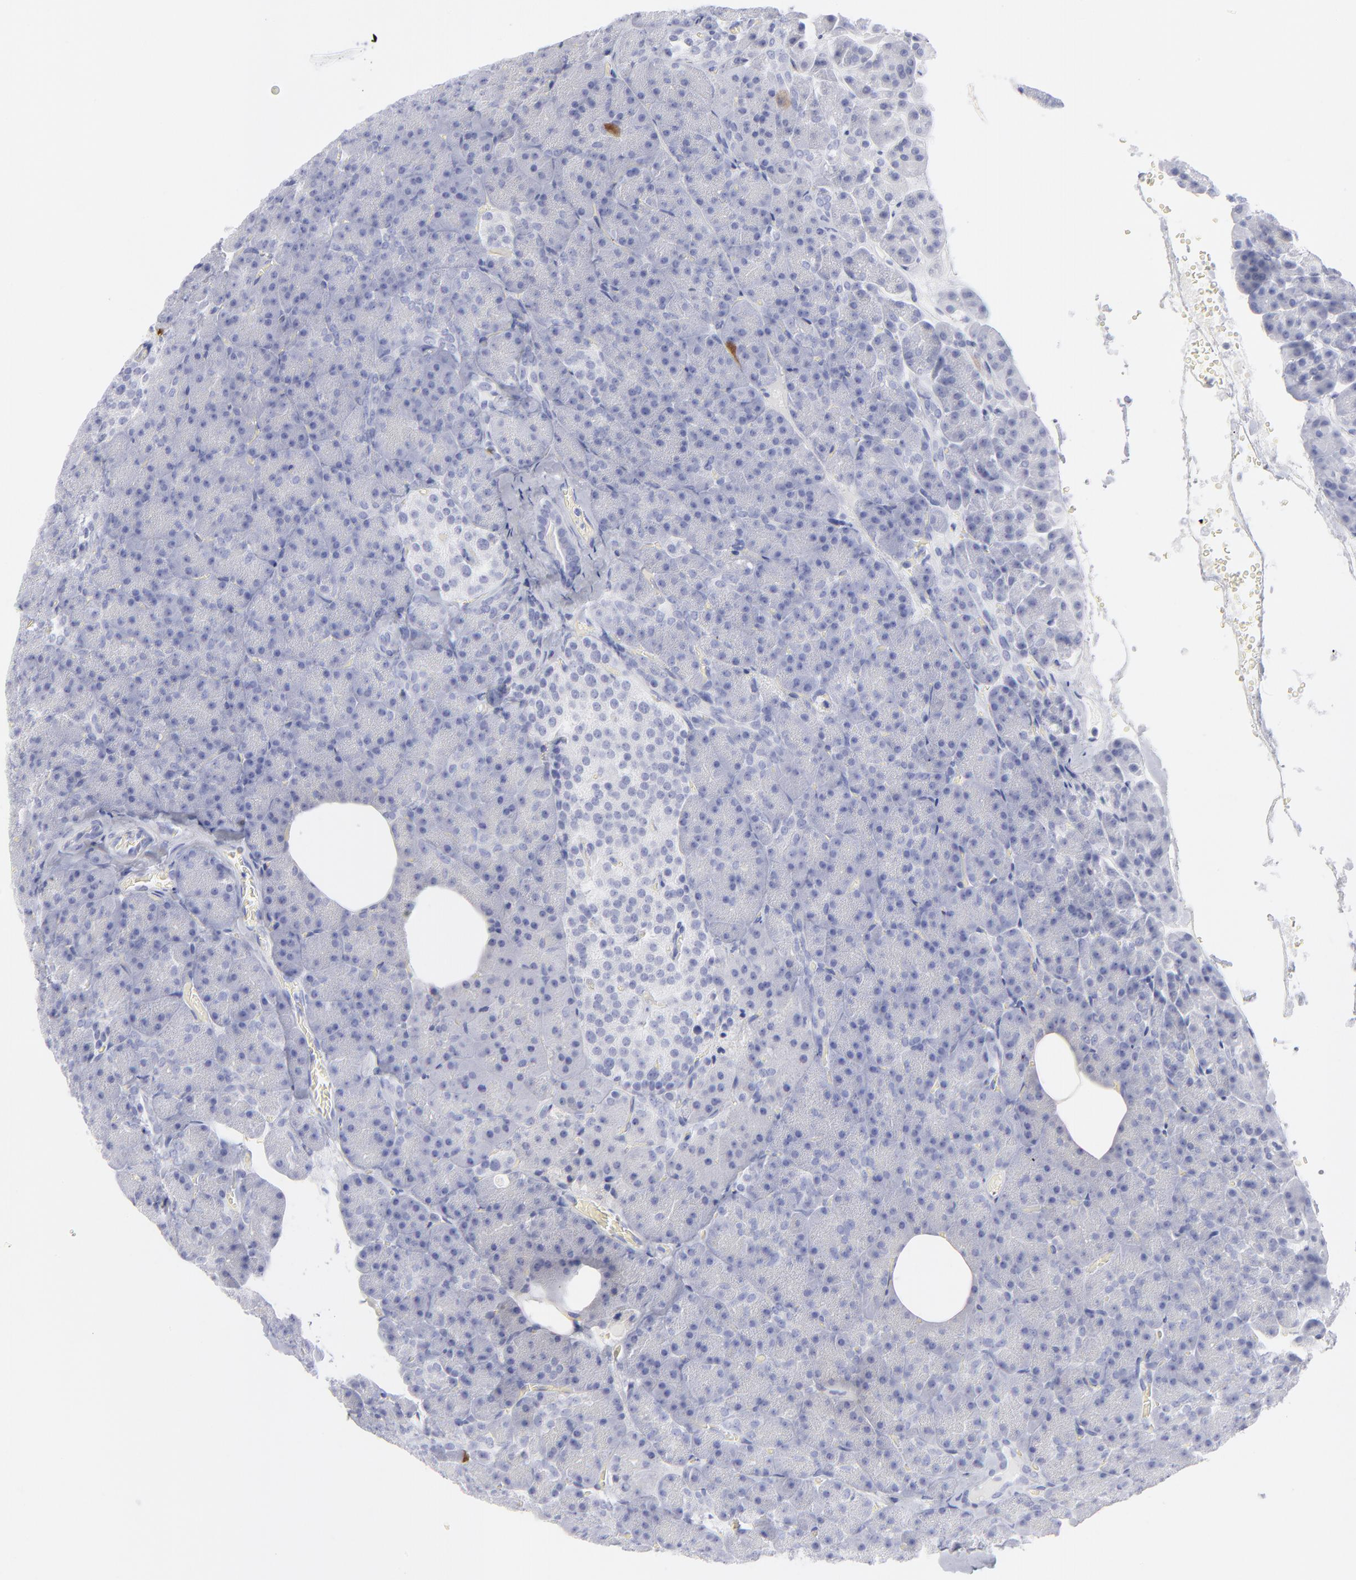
{"staining": {"intensity": "negative", "quantity": "none", "location": "none"}, "tissue": "pancreas", "cell_type": "Exocrine glandular cells", "image_type": "normal", "snomed": [{"axis": "morphology", "description": "Normal tissue, NOS"}, {"axis": "topography", "description": "Pancreas"}], "caption": "Immunohistochemistry photomicrograph of normal human pancreas stained for a protein (brown), which shows no positivity in exocrine glandular cells.", "gene": "CCNB1", "patient": {"sex": "female", "age": 35}}